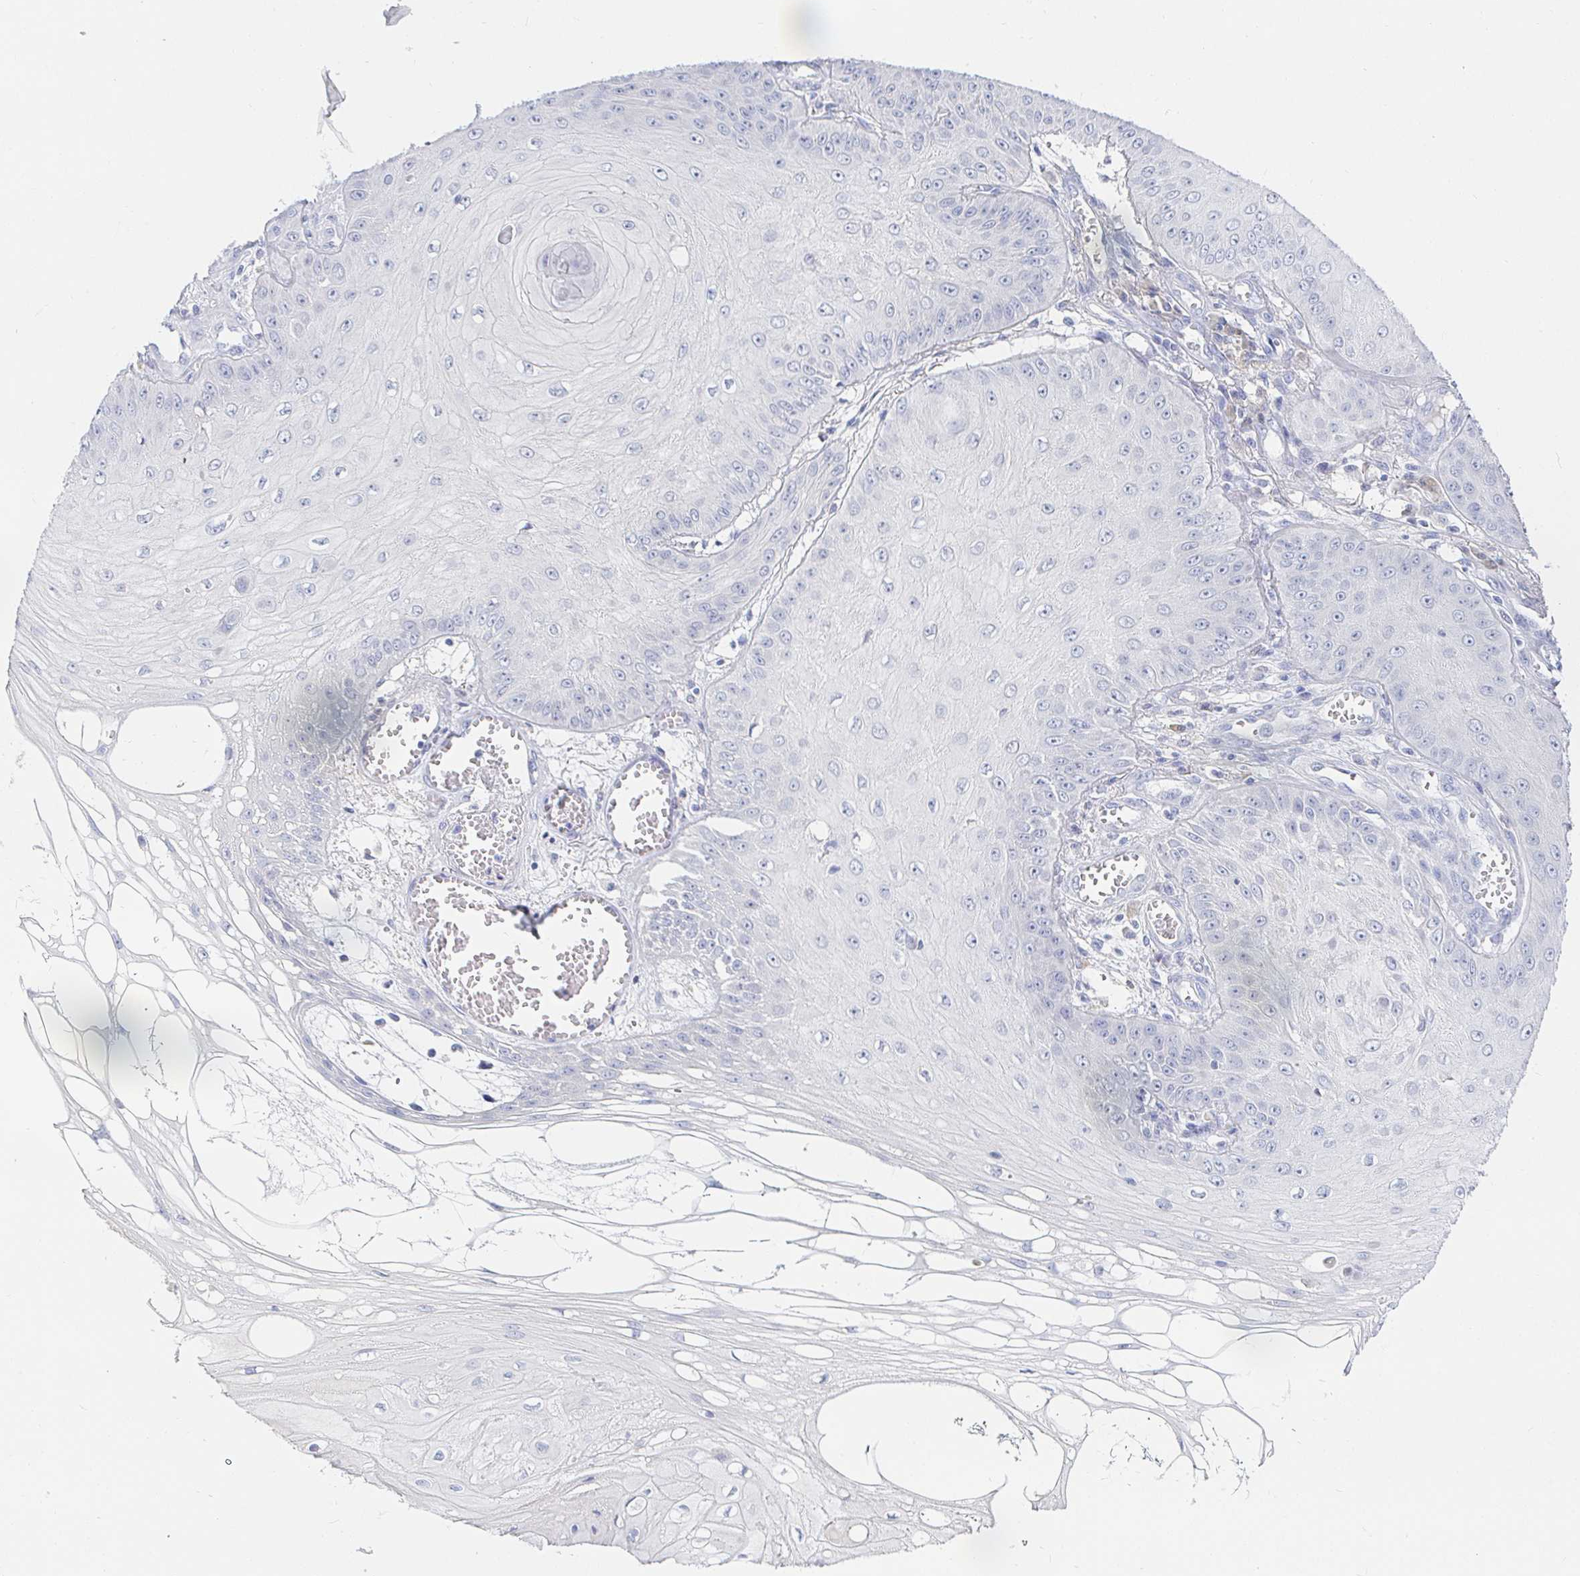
{"staining": {"intensity": "negative", "quantity": "none", "location": "none"}, "tissue": "skin cancer", "cell_type": "Tumor cells", "image_type": "cancer", "snomed": [{"axis": "morphology", "description": "Squamous cell carcinoma, NOS"}, {"axis": "topography", "description": "Skin"}], "caption": "Micrograph shows no protein positivity in tumor cells of skin cancer (squamous cell carcinoma) tissue.", "gene": "PDE6B", "patient": {"sex": "male", "age": 70}}